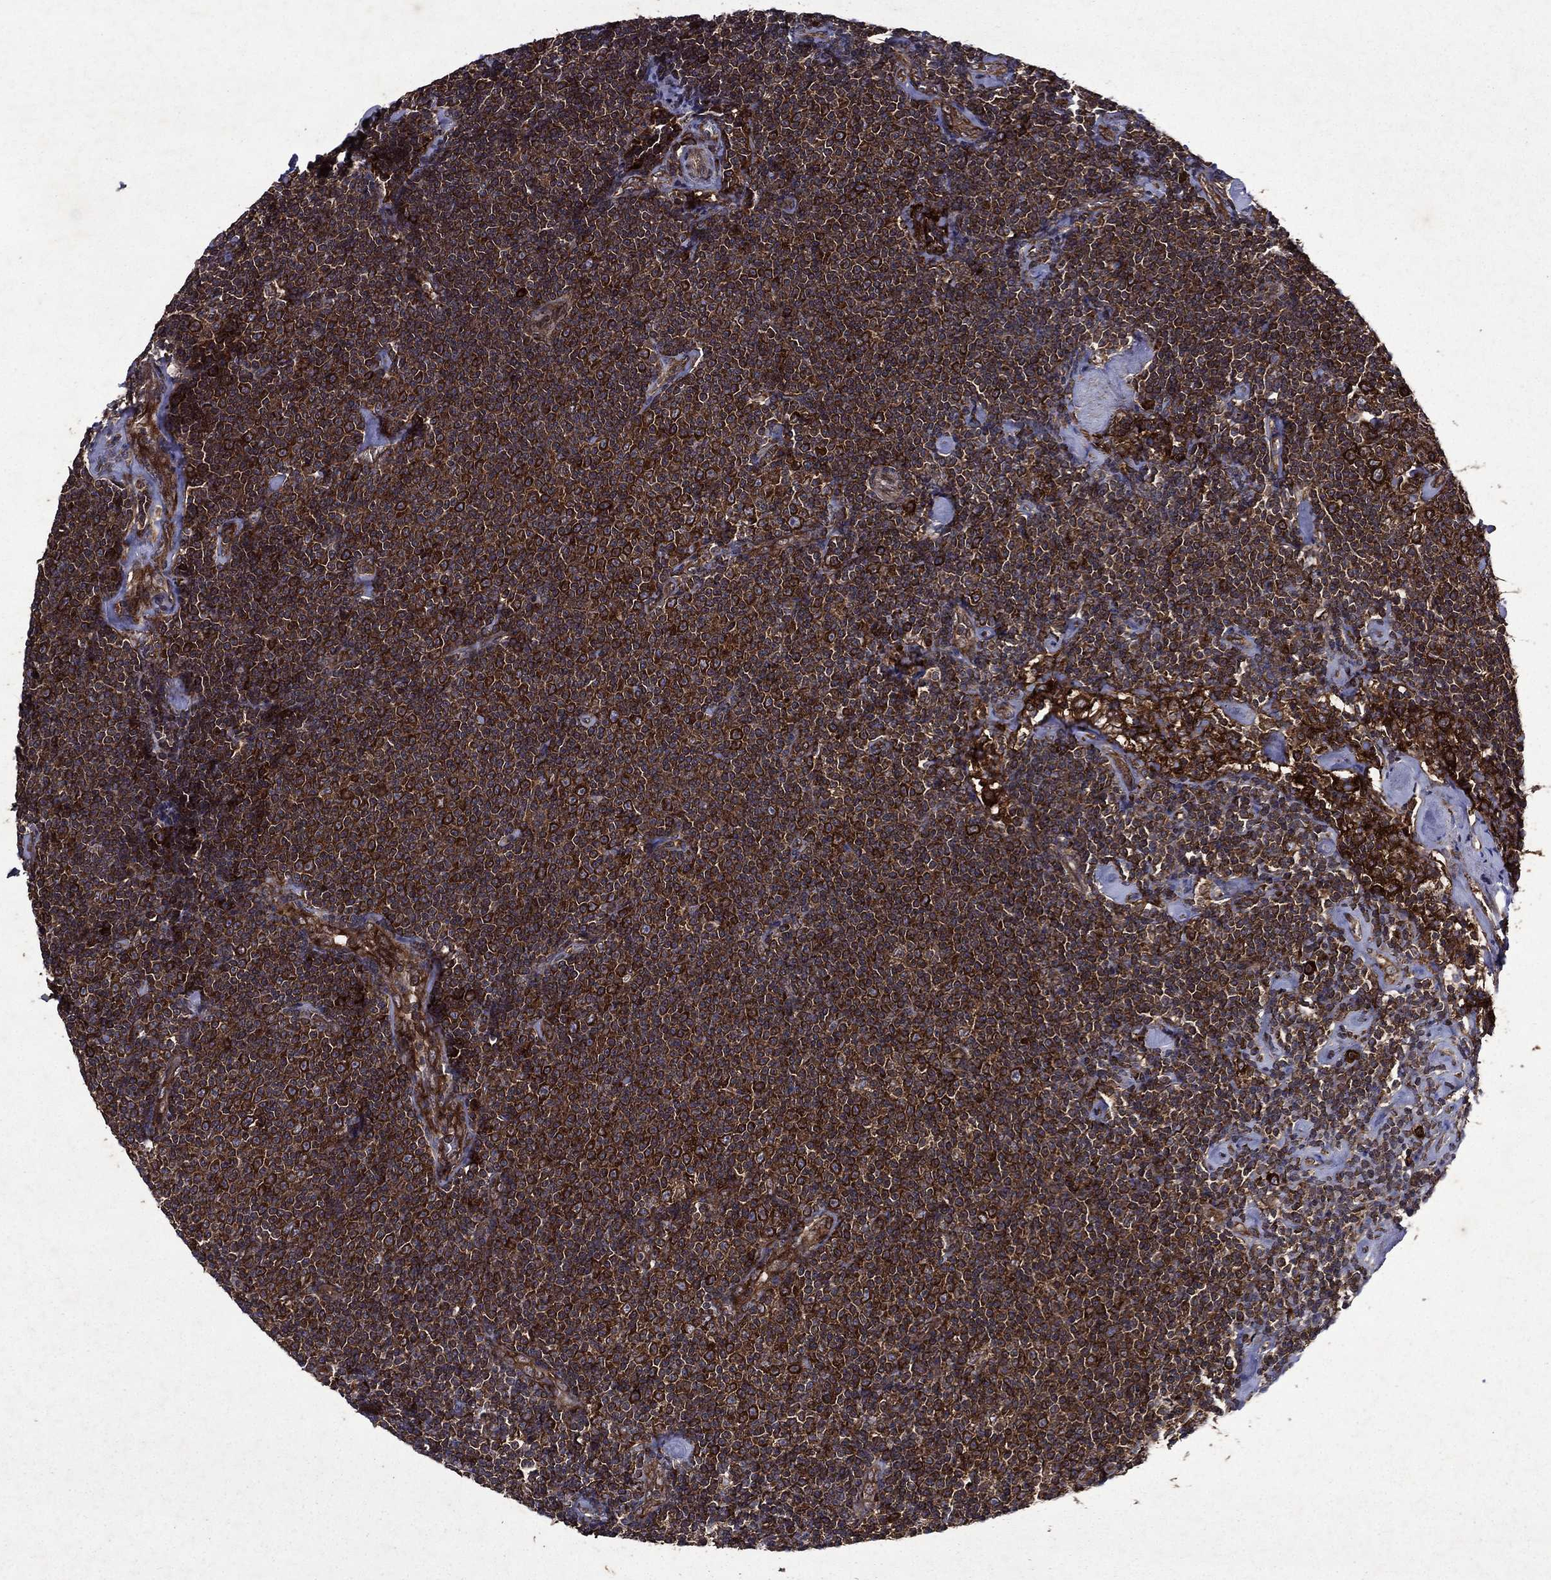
{"staining": {"intensity": "strong", "quantity": ">75%", "location": "cytoplasmic/membranous"}, "tissue": "lymphoma", "cell_type": "Tumor cells", "image_type": "cancer", "snomed": [{"axis": "morphology", "description": "Malignant lymphoma, non-Hodgkin's type, Low grade"}, {"axis": "topography", "description": "Lymph node"}], "caption": "IHC histopathology image of neoplastic tissue: human lymphoma stained using IHC displays high levels of strong protein expression localized specifically in the cytoplasmic/membranous of tumor cells, appearing as a cytoplasmic/membranous brown color.", "gene": "EIF2B4", "patient": {"sex": "male", "age": 81}}